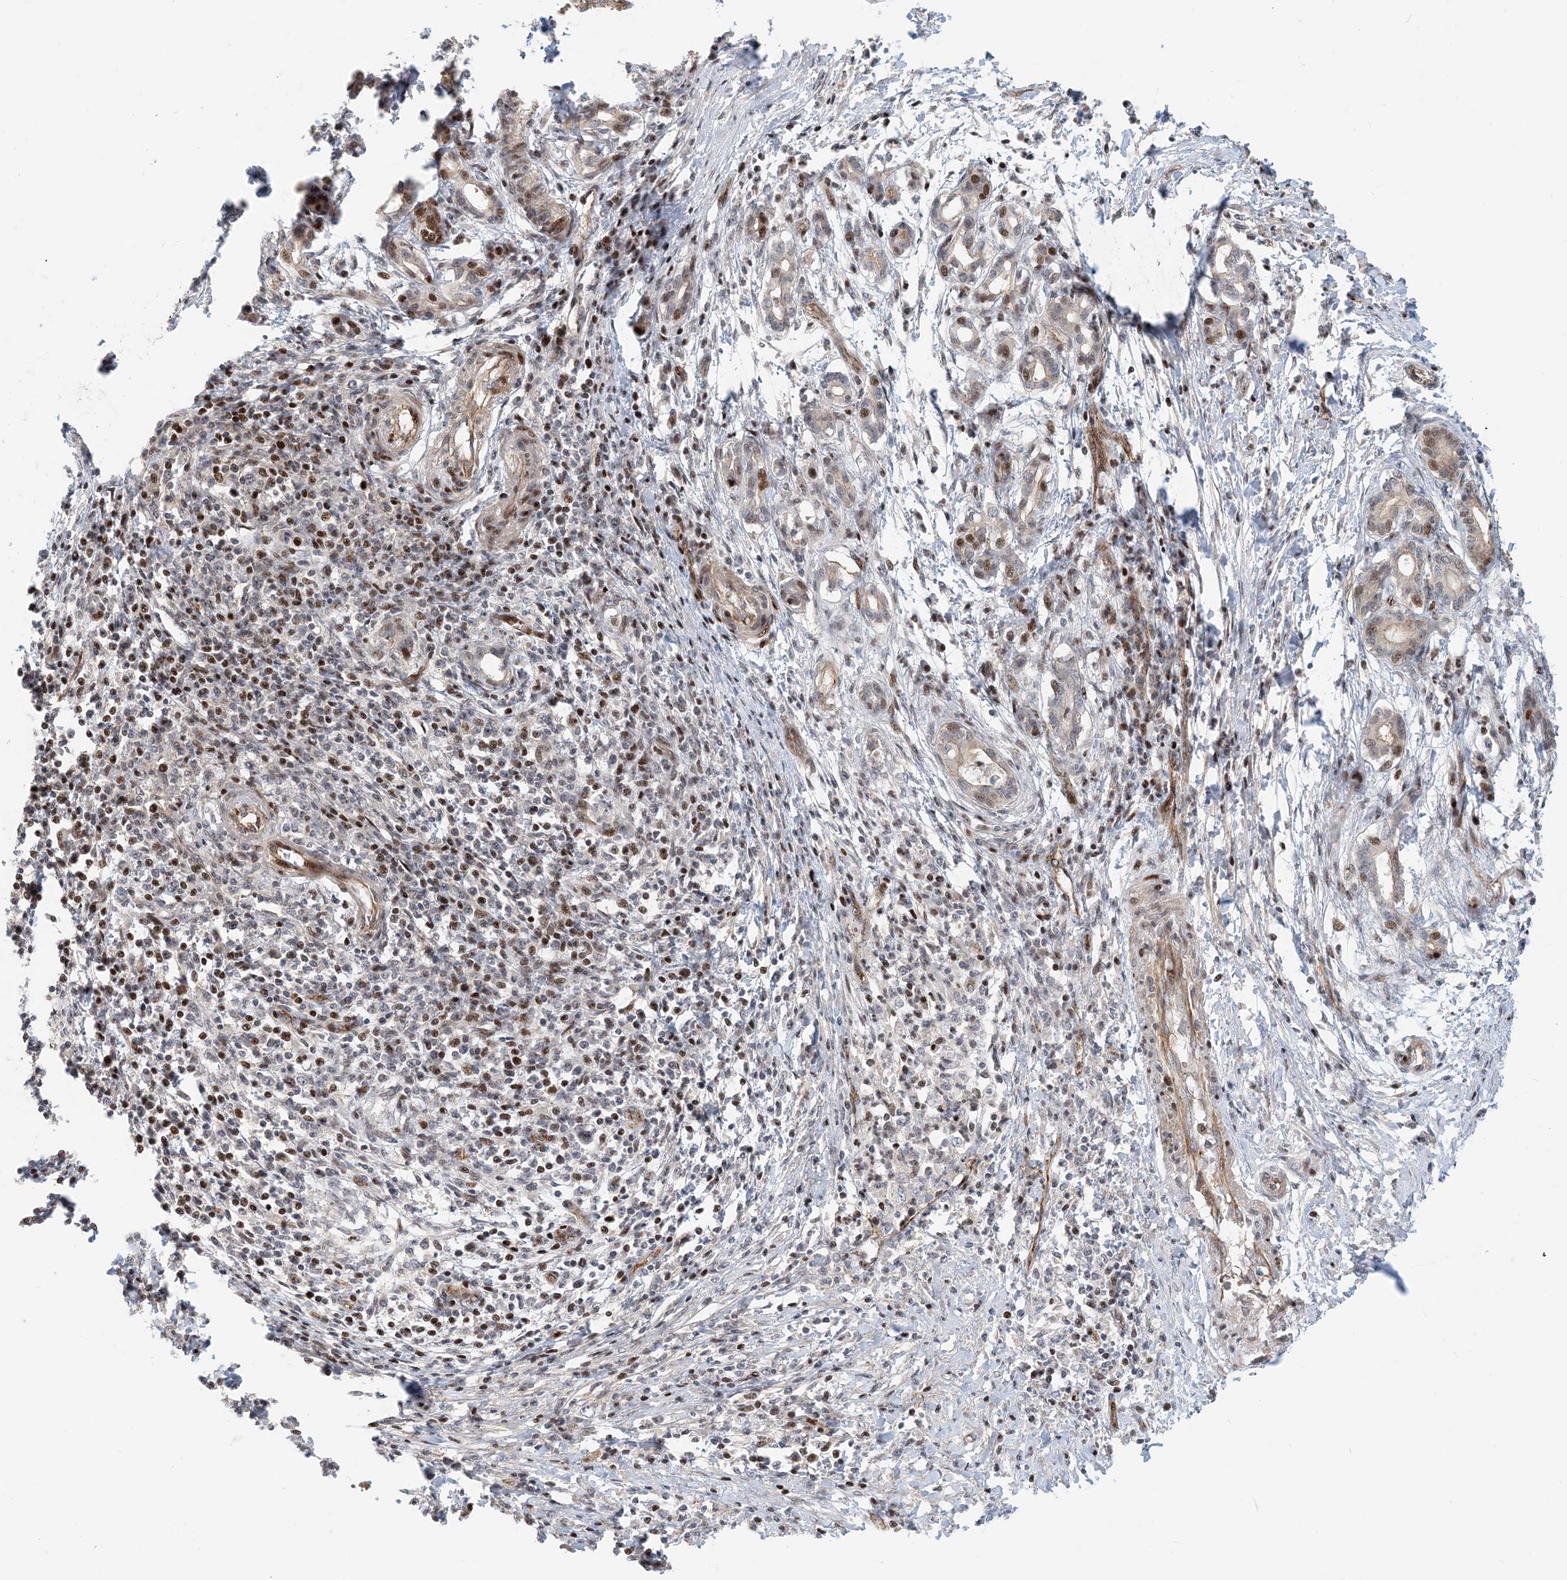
{"staining": {"intensity": "moderate", "quantity": "25%-75%", "location": "nuclear"}, "tissue": "pancreatic cancer", "cell_type": "Tumor cells", "image_type": "cancer", "snomed": [{"axis": "morphology", "description": "Adenocarcinoma, NOS"}, {"axis": "topography", "description": "Pancreas"}], "caption": "Immunohistochemistry (IHC) image of human pancreatic cancer (adenocarcinoma) stained for a protein (brown), which shows medium levels of moderate nuclear expression in approximately 25%-75% of tumor cells.", "gene": "MAPKBP1", "patient": {"sex": "female", "age": 55}}